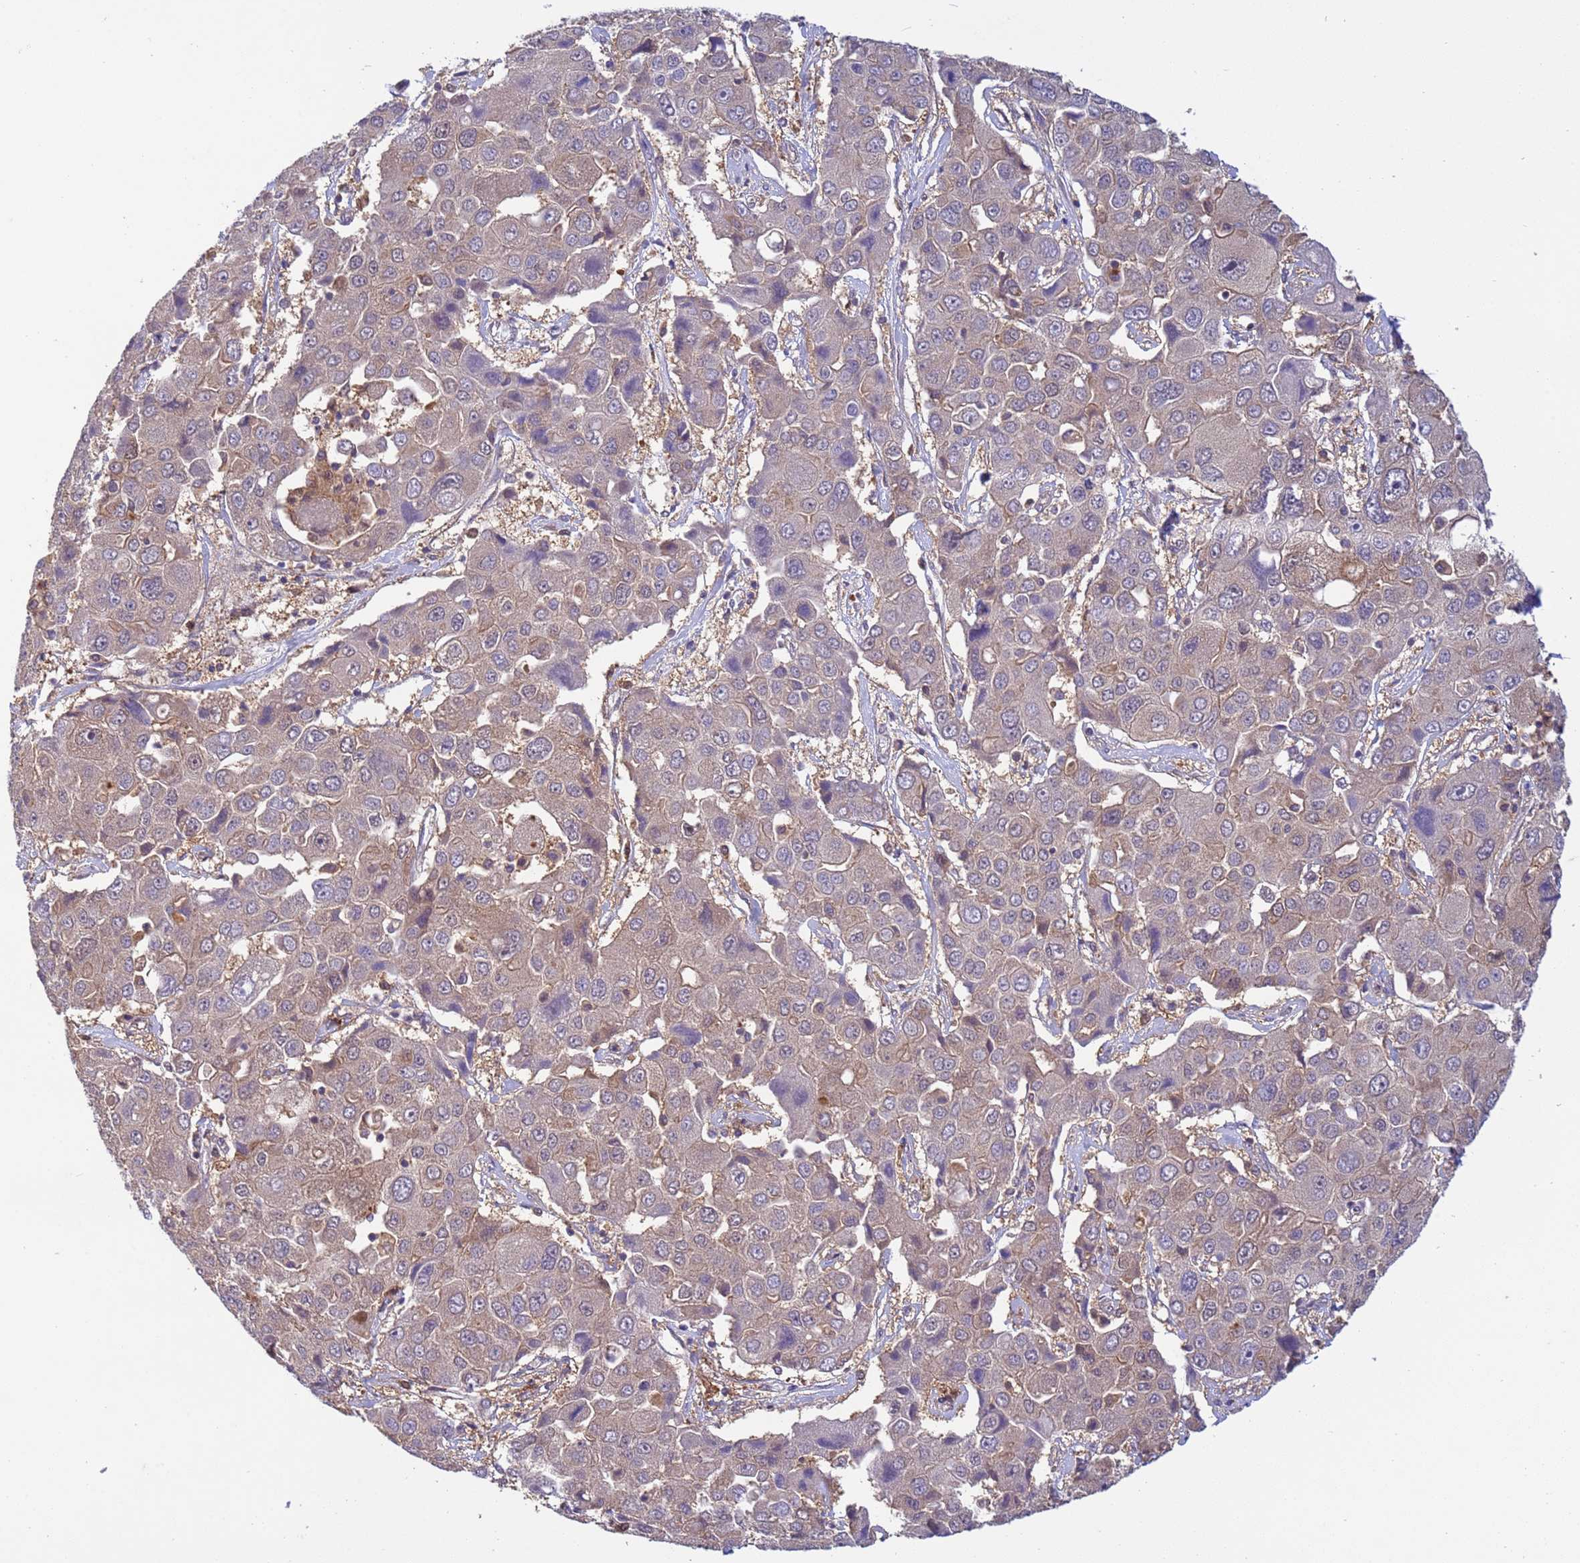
{"staining": {"intensity": "moderate", "quantity": "<25%", "location": "cytoplasmic/membranous"}, "tissue": "liver cancer", "cell_type": "Tumor cells", "image_type": "cancer", "snomed": [{"axis": "morphology", "description": "Cholangiocarcinoma"}, {"axis": "topography", "description": "Liver"}], "caption": "Protein analysis of cholangiocarcinoma (liver) tissue shows moderate cytoplasmic/membranous staining in approximately <25% of tumor cells.", "gene": "NPEPPS", "patient": {"sex": "male", "age": 67}}